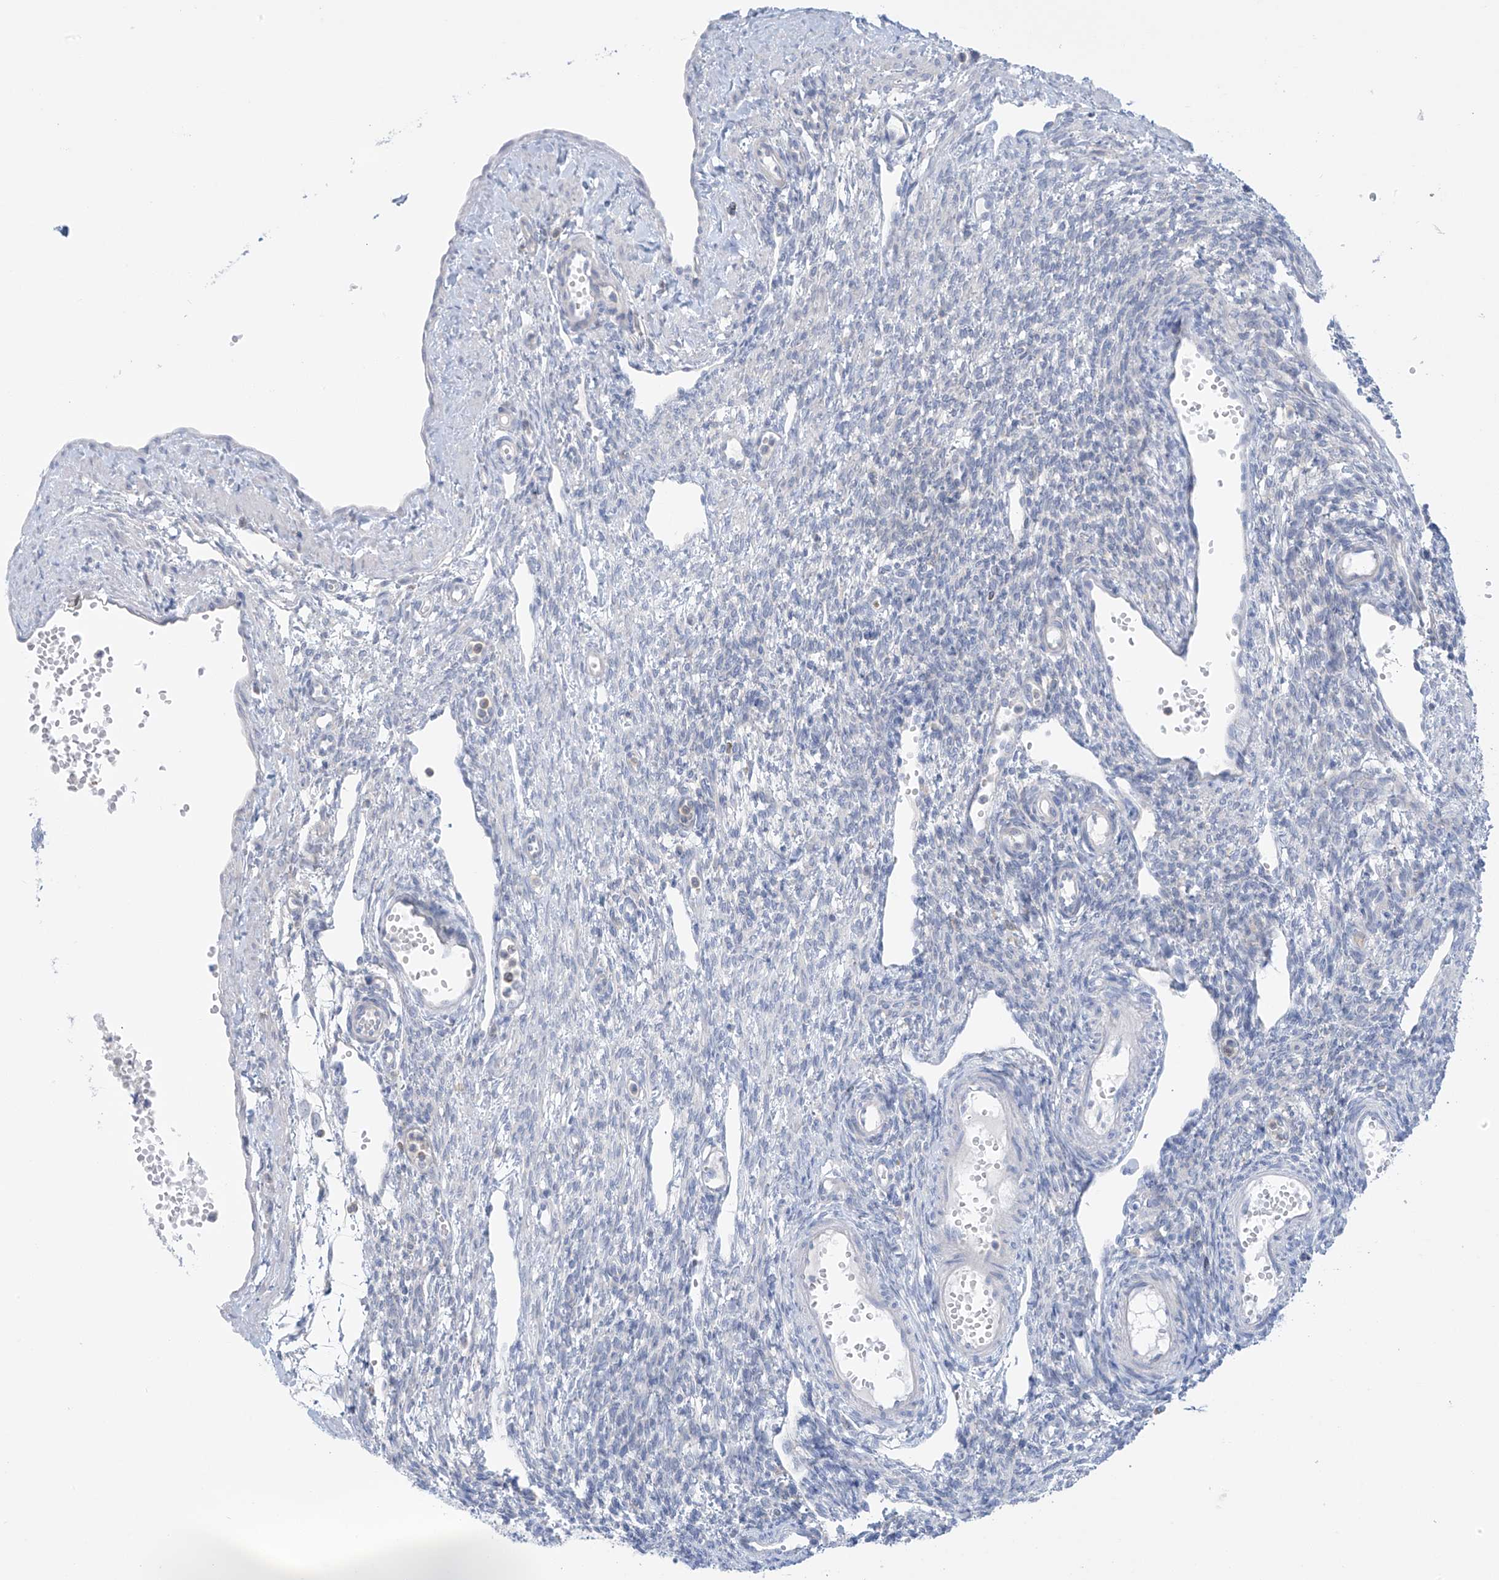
{"staining": {"intensity": "negative", "quantity": "none", "location": "none"}, "tissue": "ovary", "cell_type": "Ovarian stroma cells", "image_type": "normal", "snomed": [{"axis": "morphology", "description": "Normal tissue, NOS"}, {"axis": "morphology", "description": "Cyst, NOS"}, {"axis": "topography", "description": "Ovary"}], "caption": "Immunohistochemistry (IHC) of benign ovary demonstrates no staining in ovarian stroma cells.", "gene": "SLC6A12", "patient": {"sex": "female", "age": 33}}